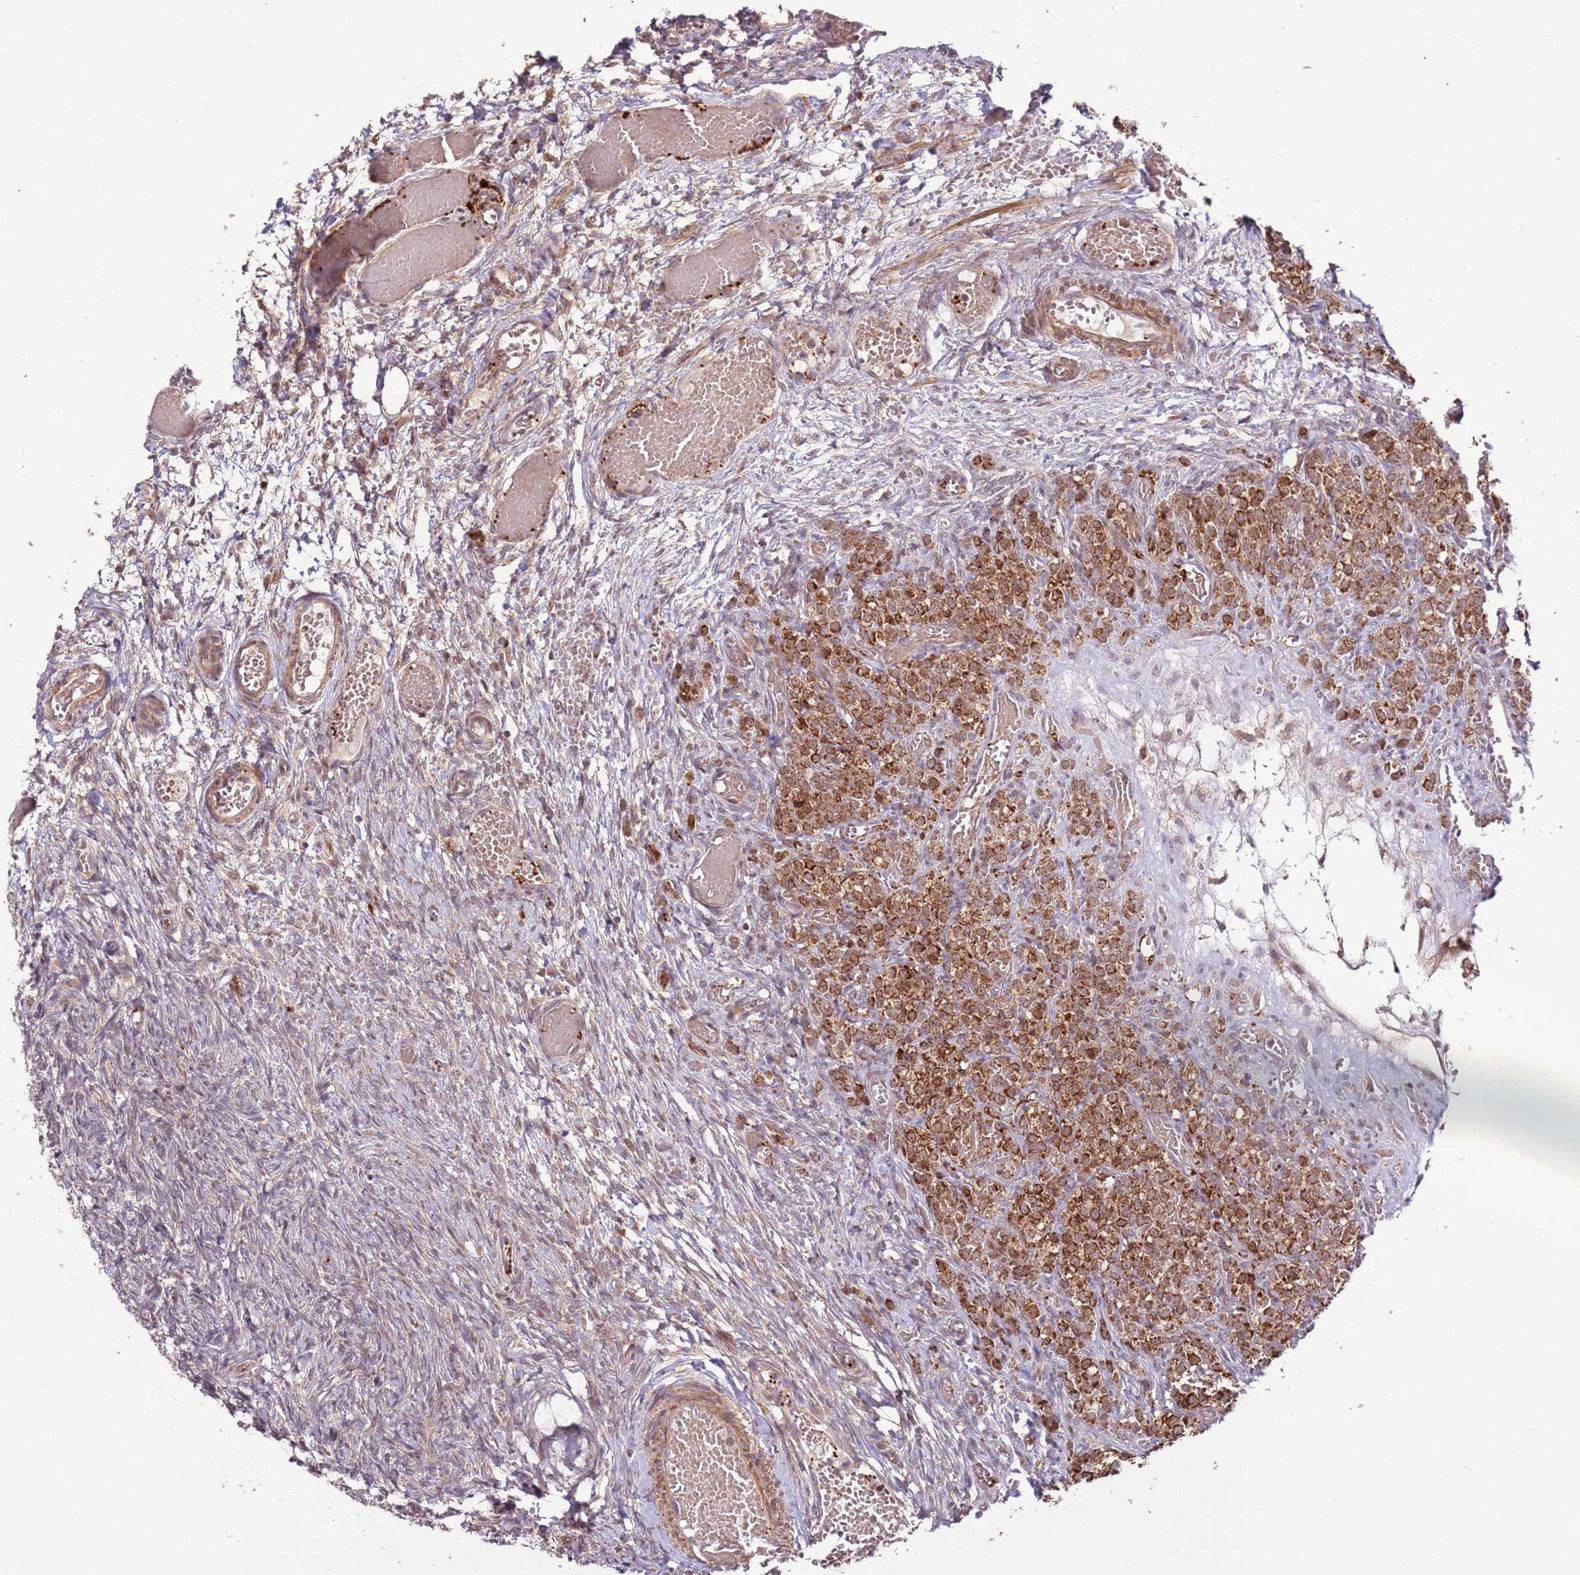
{"staining": {"intensity": "weak", "quantity": "<25%", "location": "cytoplasmic/membranous"}, "tissue": "ovary", "cell_type": "Ovarian stroma cells", "image_type": "normal", "snomed": [{"axis": "morphology", "description": "Adenocarcinoma, NOS"}, {"axis": "topography", "description": "Endometrium"}], "caption": "This is a image of immunohistochemistry (IHC) staining of normal ovary, which shows no positivity in ovarian stroma cells.", "gene": "CCDC112", "patient": {"sex": "female", "age": 32}}